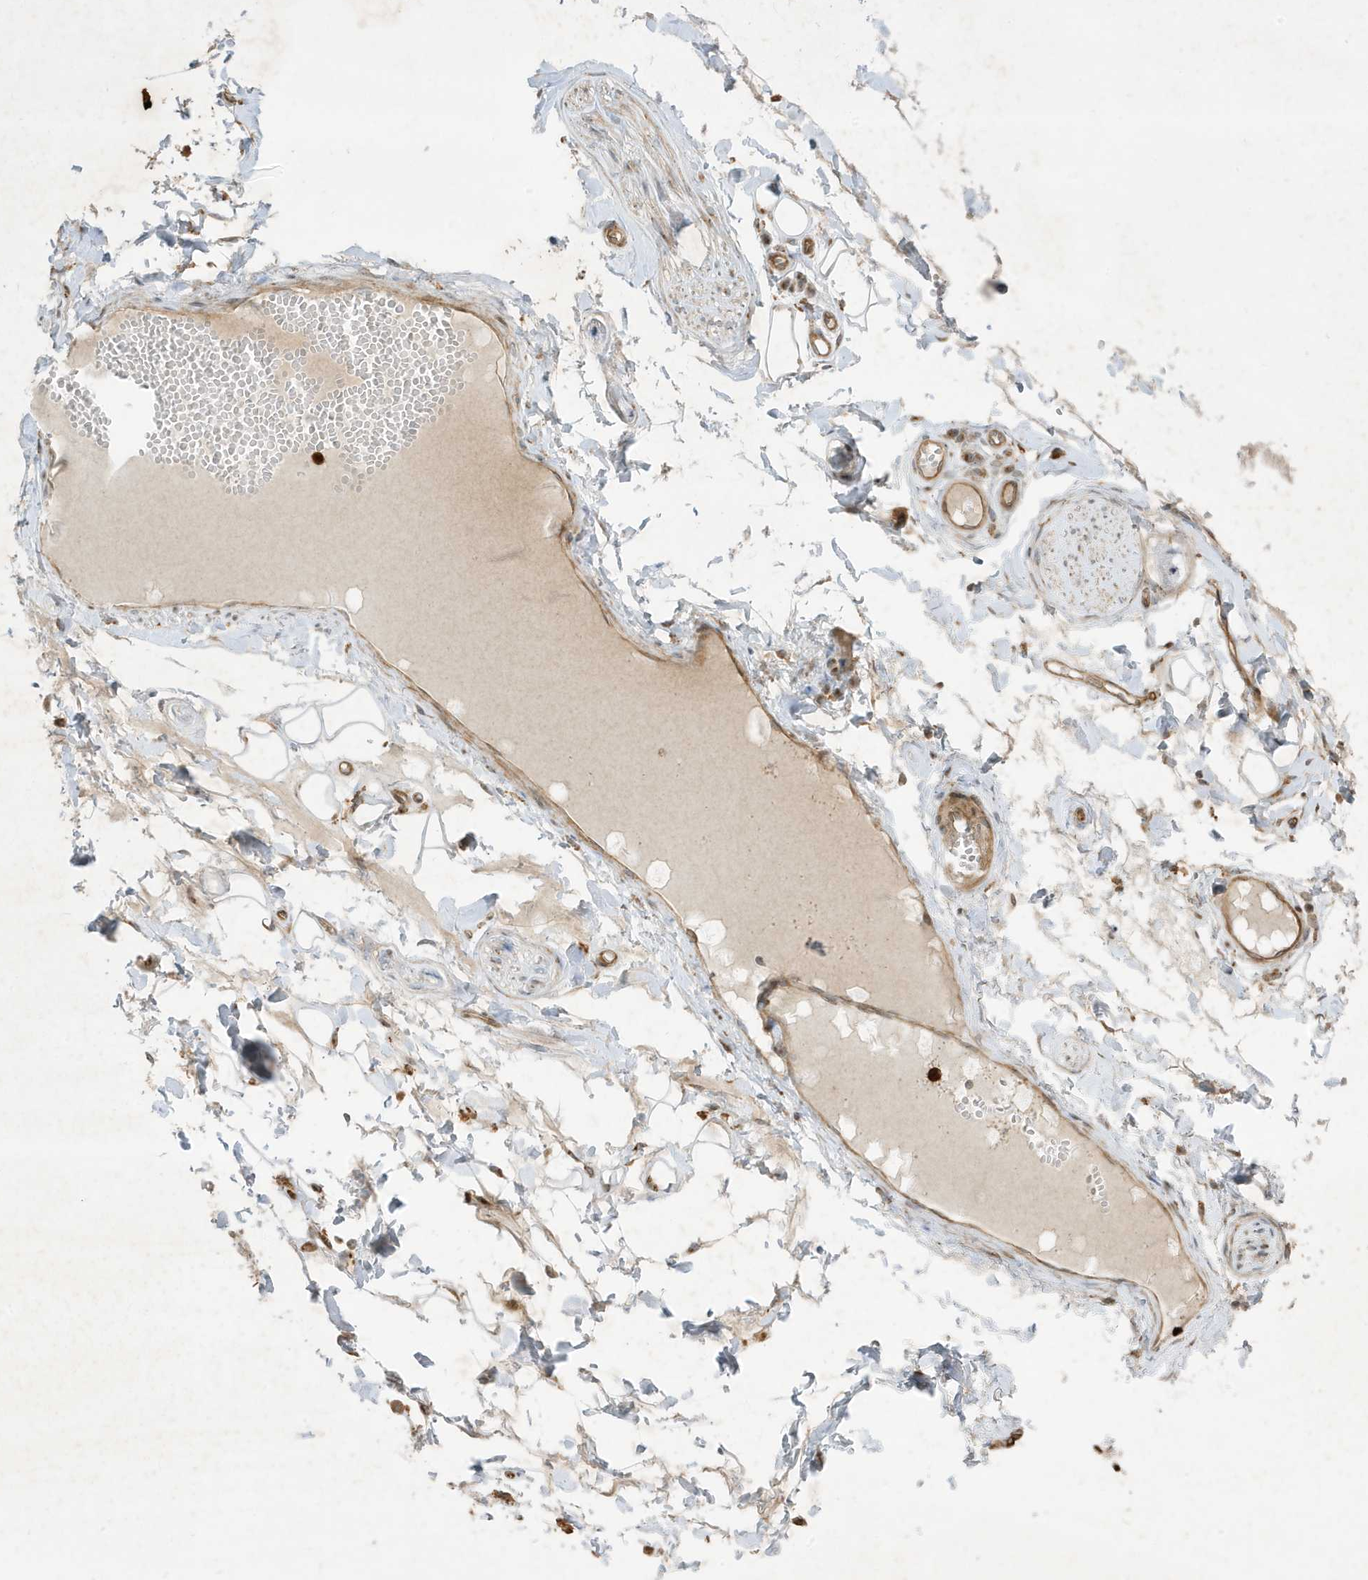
{"staining": {"intensity": "weak", "quantity": ">75%", "location": "cytoplasmic/membranous"}, "tissue": "adipose tissue", "cell_type": "Adipocytes", "image_type": "normal", "snomed": [{"axis": "morphology", "description": "Normal tissue, NOS"}, {"axis": "morphology", "description": "Inflammation, NOS"}, {"axis": "topography", "description": "Salivary gland"}, {"axis": "topography", "description": "Peripheral nerve tissue"}], "caption": "An image showing weak cytoplasmic/membranous positivity in about >75% of adipocytes in unremarkable adipose tissue, as visualized by brown immunohistochemical staining.", "gene": "IFT57", "patient": {"sex": "female", "age": 75}}